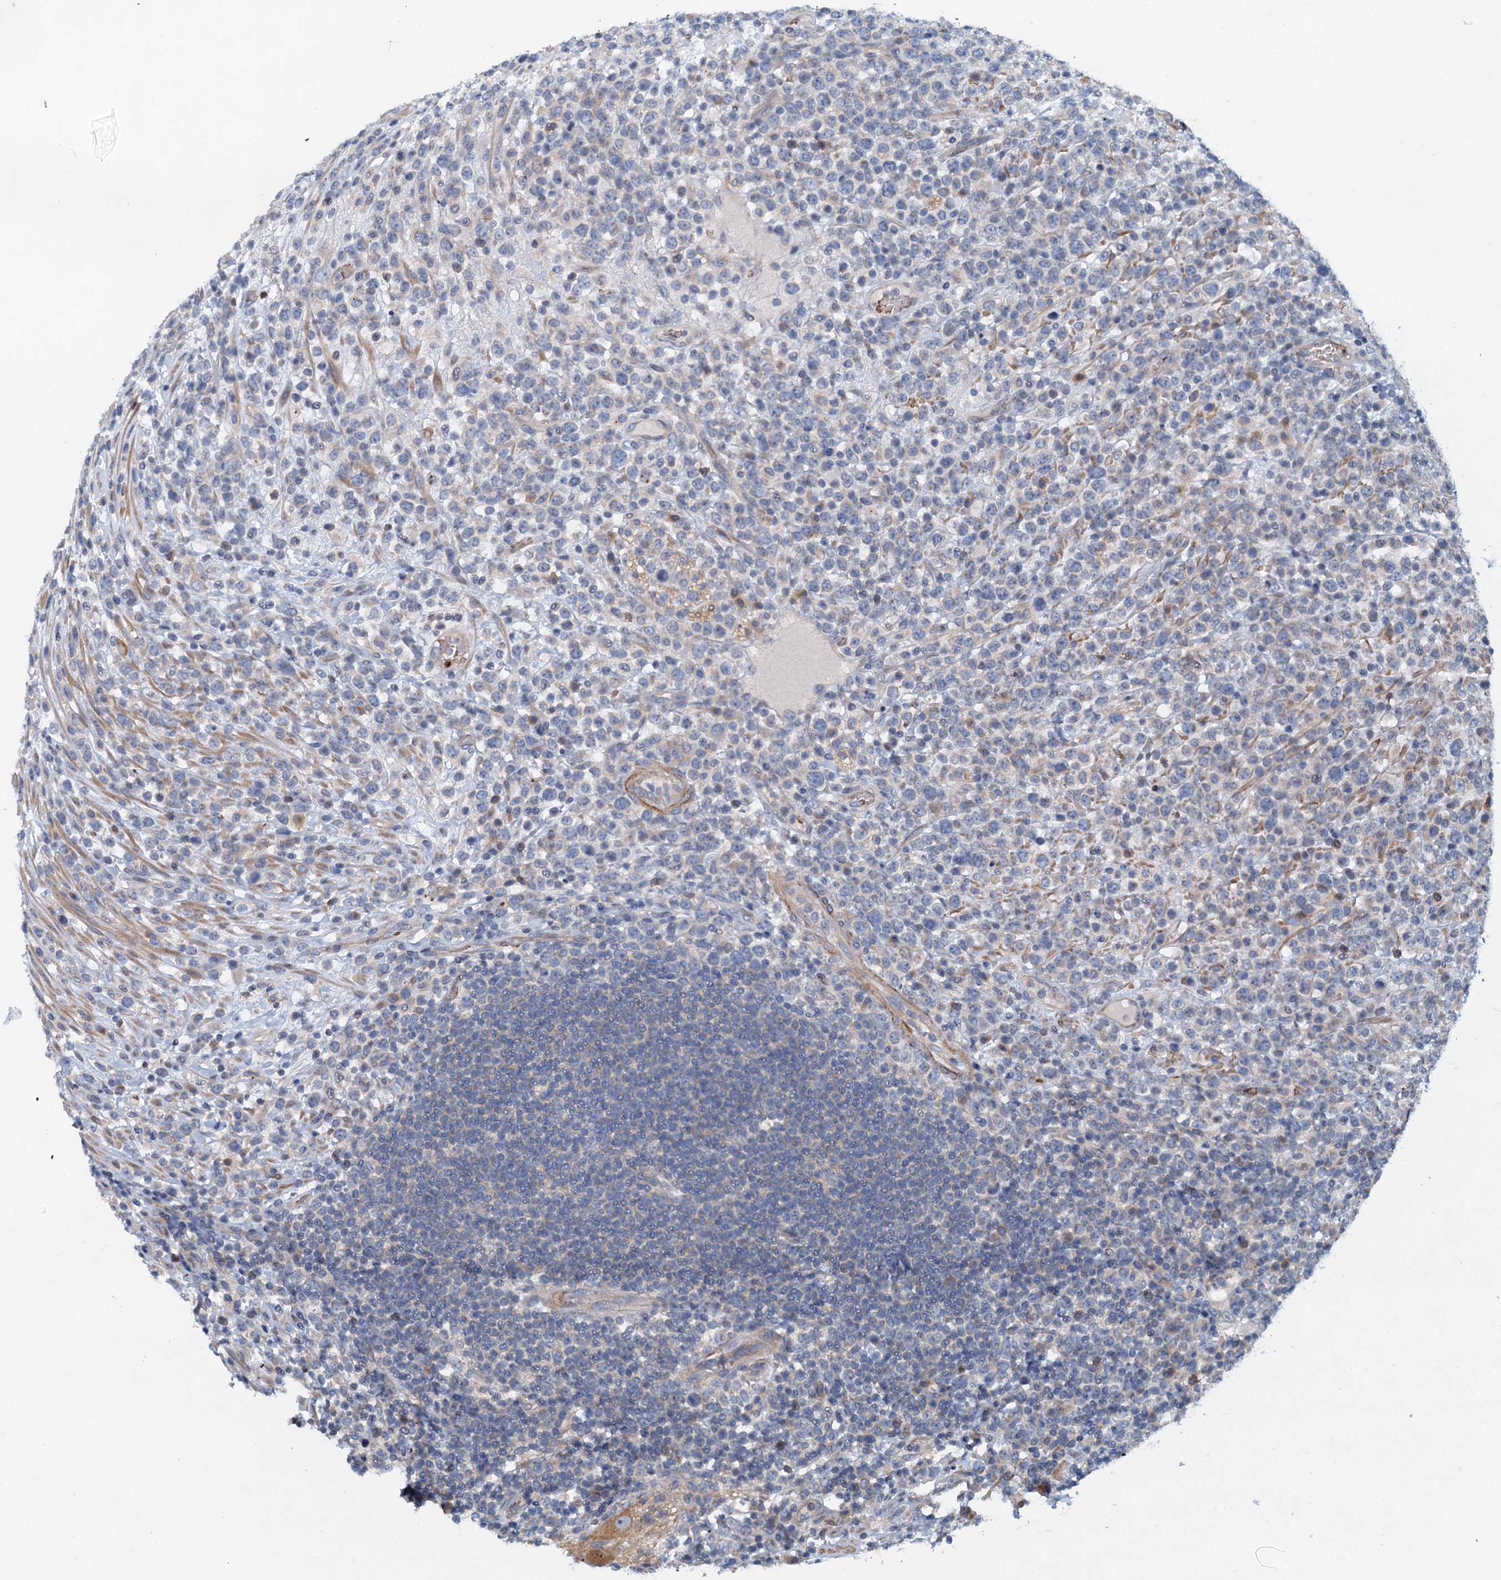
{"staining": {"intensity": "negative", "quantity": "none", "location": "none"}, "tissue": "lymphoma", "cell_type": "Tumor cells", "image_type": "cancer", "snomed": [{"axis": "morphology", "description": "Malignant lymphoma, non-Hodgkin's type, High grade"}, {"axis": "topography", "description": "Colon"}], "caption": "This micrograph is of lymphoma stained with IHC to label a protein in brown with the nuclei are counter-stained blue. There is no positivity in tumor cells.", "gene": "NBEA", "patient": {"sex": "female", "age": 53}}